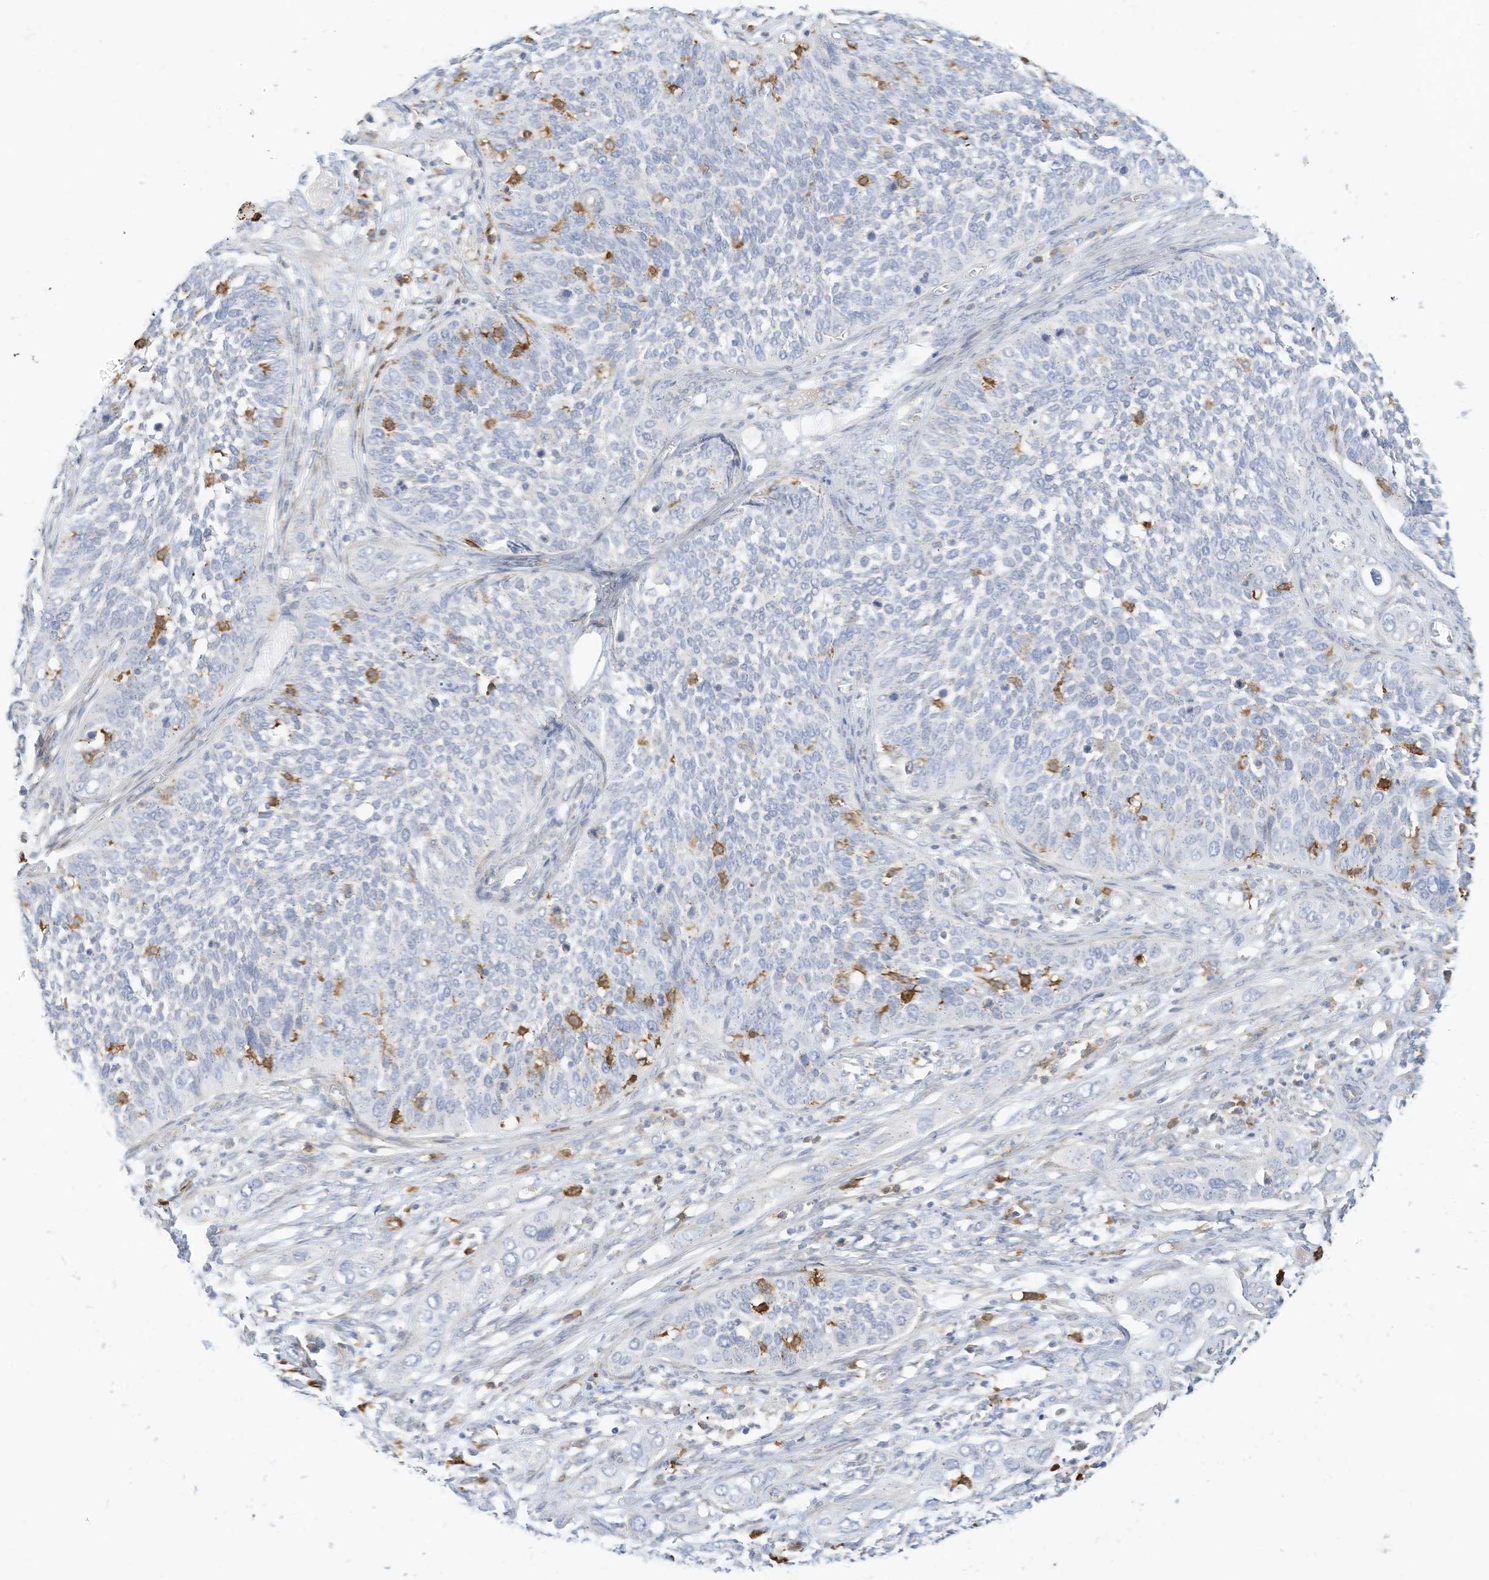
{"staining": {"intensity": "negative", "quantity": "none", "location": "none"}, "tissue": "cervical cancer", "cell_type": "Tumor cells", "image_type": "cancer", "snomed": [{"axis": "morphology", "description": "Squamous cell carcinoma, NOS"}, {"axis": "topography", "description": "Cervix"}], "caption": "Squamous cell carcinoma (cervical) was stained to show a protein in brown. There is no significant expression in tumor cells. The staining was performed using DAB to visualize the protein expression in brown, while the nuclei were stained in blue with hematoxylin (Magnification: 20x).", "gene": "ATP13A1", "patient": {"sex": "female", "age": 34}}